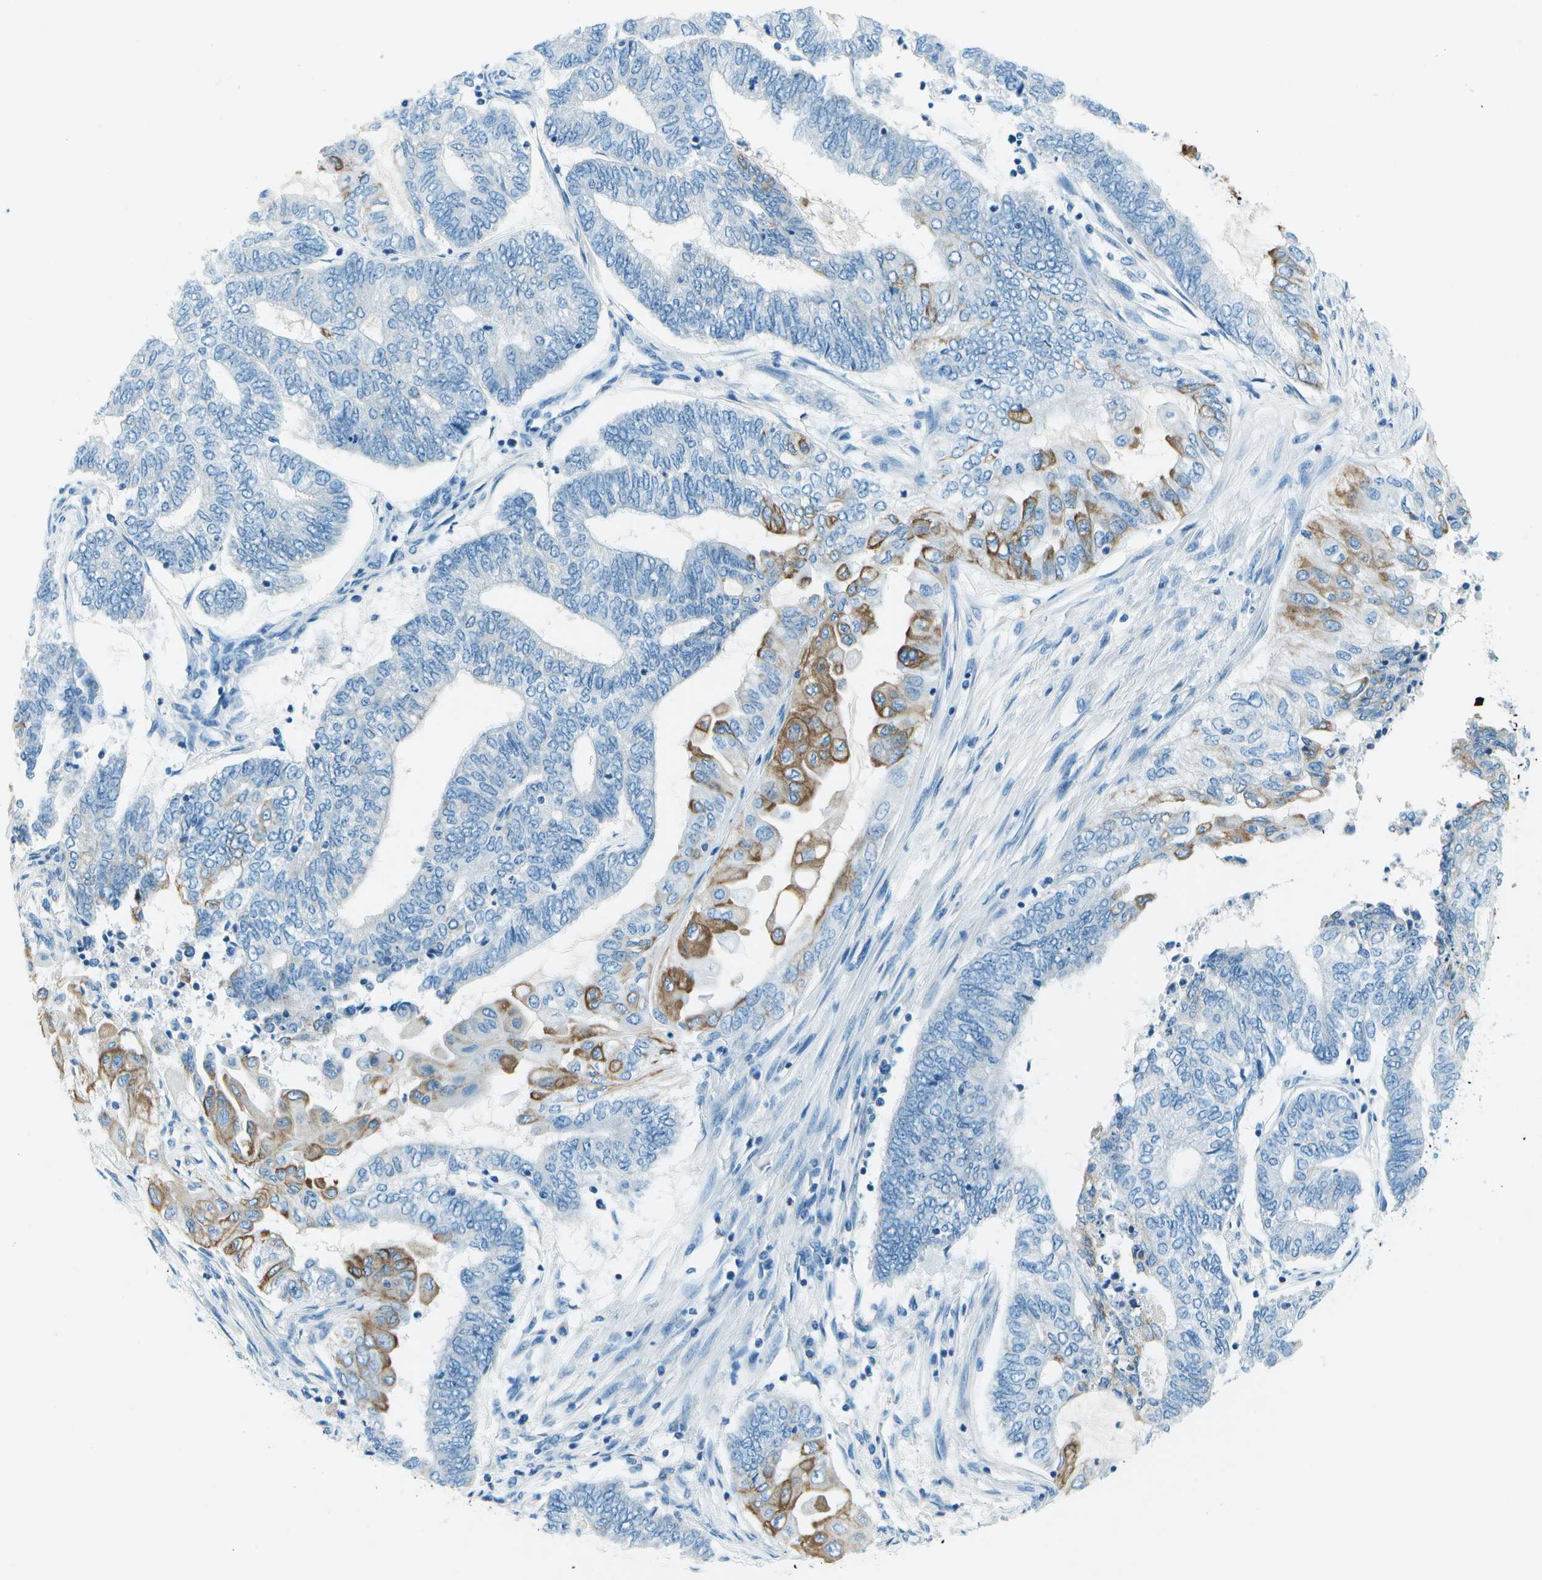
{"staining": {"intensity": "moderate", "quantity": "<25%", "location": "cytoplasmic/membranous"}, "tissue": "endometrial cancer", "cell_type": "Tumor cells", "image_type": "cancer", "snomed": [{"axis": "morphology", "description": "Adenocarcinoma, NOS"}, {"axis": "topography", "description": "Uterus"}, {"axis": "topography", "description": "Endometrium"}], "caption": "Adenocarcinoma (endometrial) tissue reveals moderate cytoplasmic/membranous expression in approximately <25% of tumor cells (brown staining indicates protein expression, while blue staining denotes nuclei).", "gene": "SLC16A10", "patient": {"sex": "female", "age": 70}}